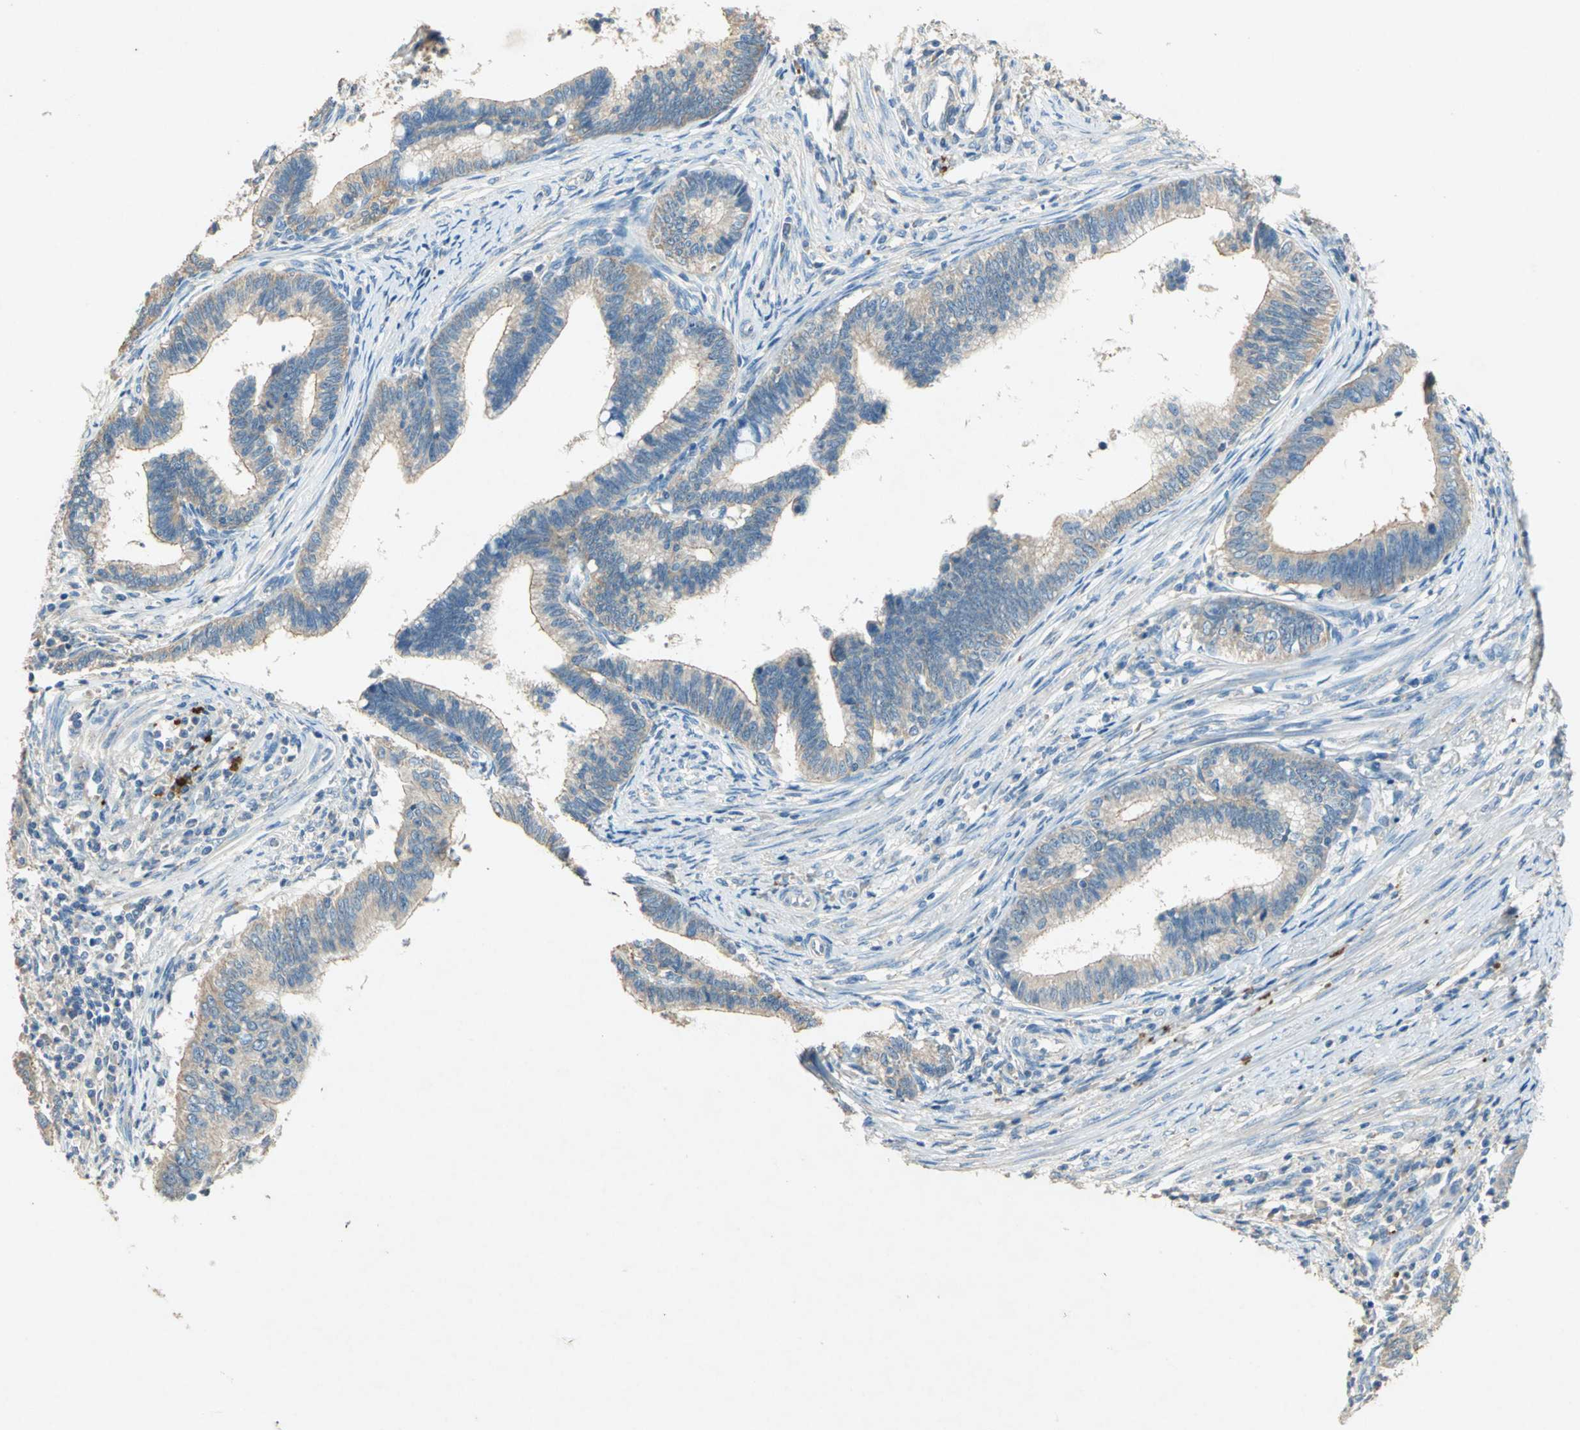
{"staining": {"intensity": "weak", "quantity": ">75%", "location": "cytoplasmic/membranous"}, "tissue": "cervical cancer", "cell_type": "Tumor cells", "image_type": "cancer", "snomed": [{"axis": "morphology", "description": "Adenocarcinoma, NOS"}, {"axis": "topography", "description": "Cervix"}], "caption": "Tumor cells display low levels of weak cytoplasmic/membranous staining in about >75% of cells in human cervical cancer (adenocarcinoma).", "gene": "ADAMTS5", "patient": {"sex": "female", "age": 36}}